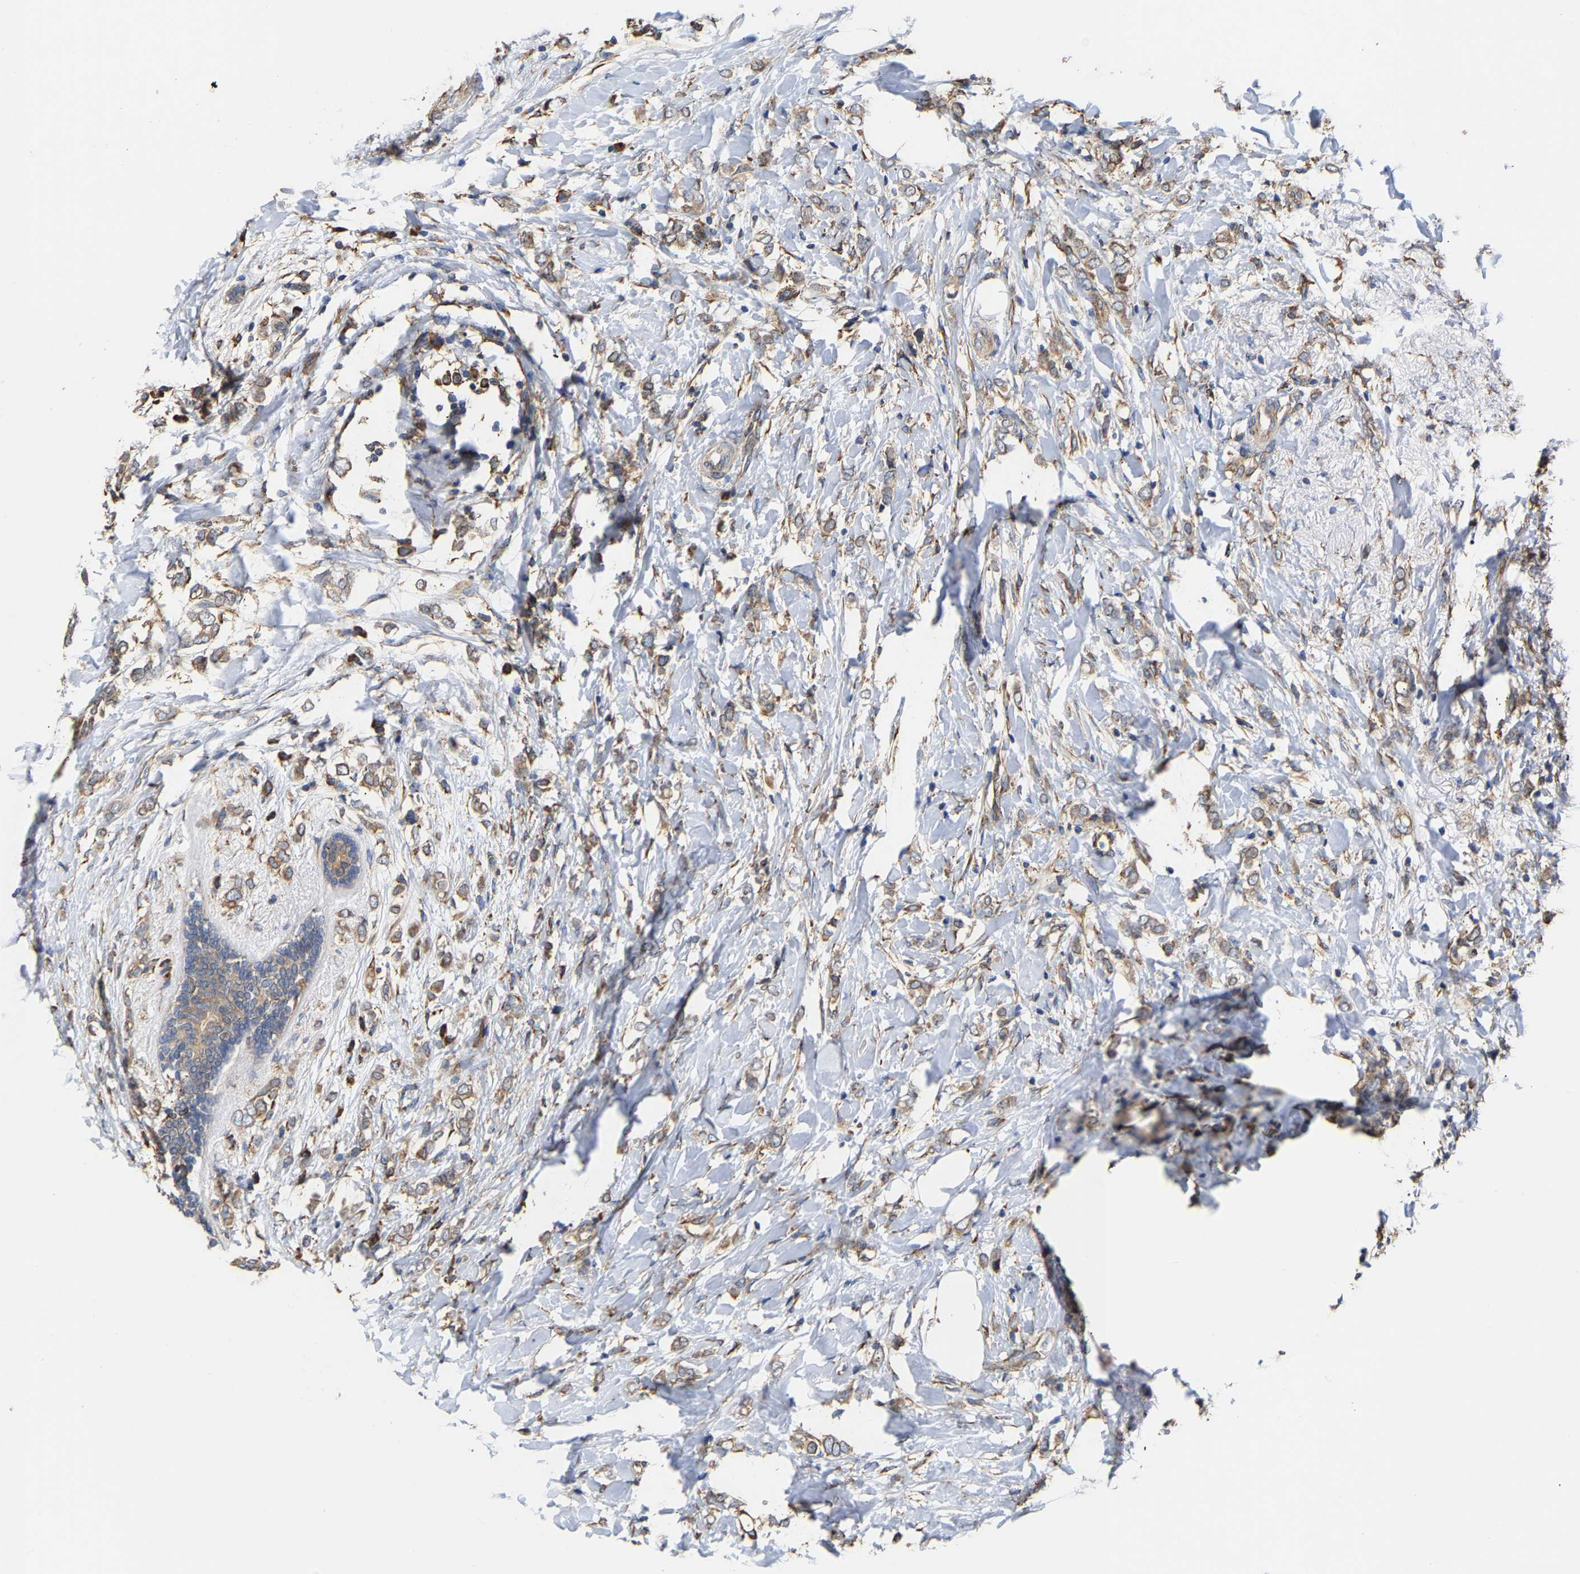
{"staining": {"intensity": "weak", "quantity": ">75%", "location": "cytoplasmic/membranous"}, "tissue": "breast cancer", "cell_type": "Tumor cells", "image_type": "cancer", "snomed": [{"axis": "morphology", "description": "Normal tissue, NOS"}, {"axis": "morphology", "description": "Lobular carcinoma"}, {"axis": "topography", "description": "Breast"}], "caption": "High-power microscopy captured an immunohistochemistry (IHC) image of breast lobular carcinoma, revealing weak cytoplasmic/membranous positivity in about >75% of tumor cells.", "gene": "ARAP1", "patient": {"sex": "female", "age": 47}}